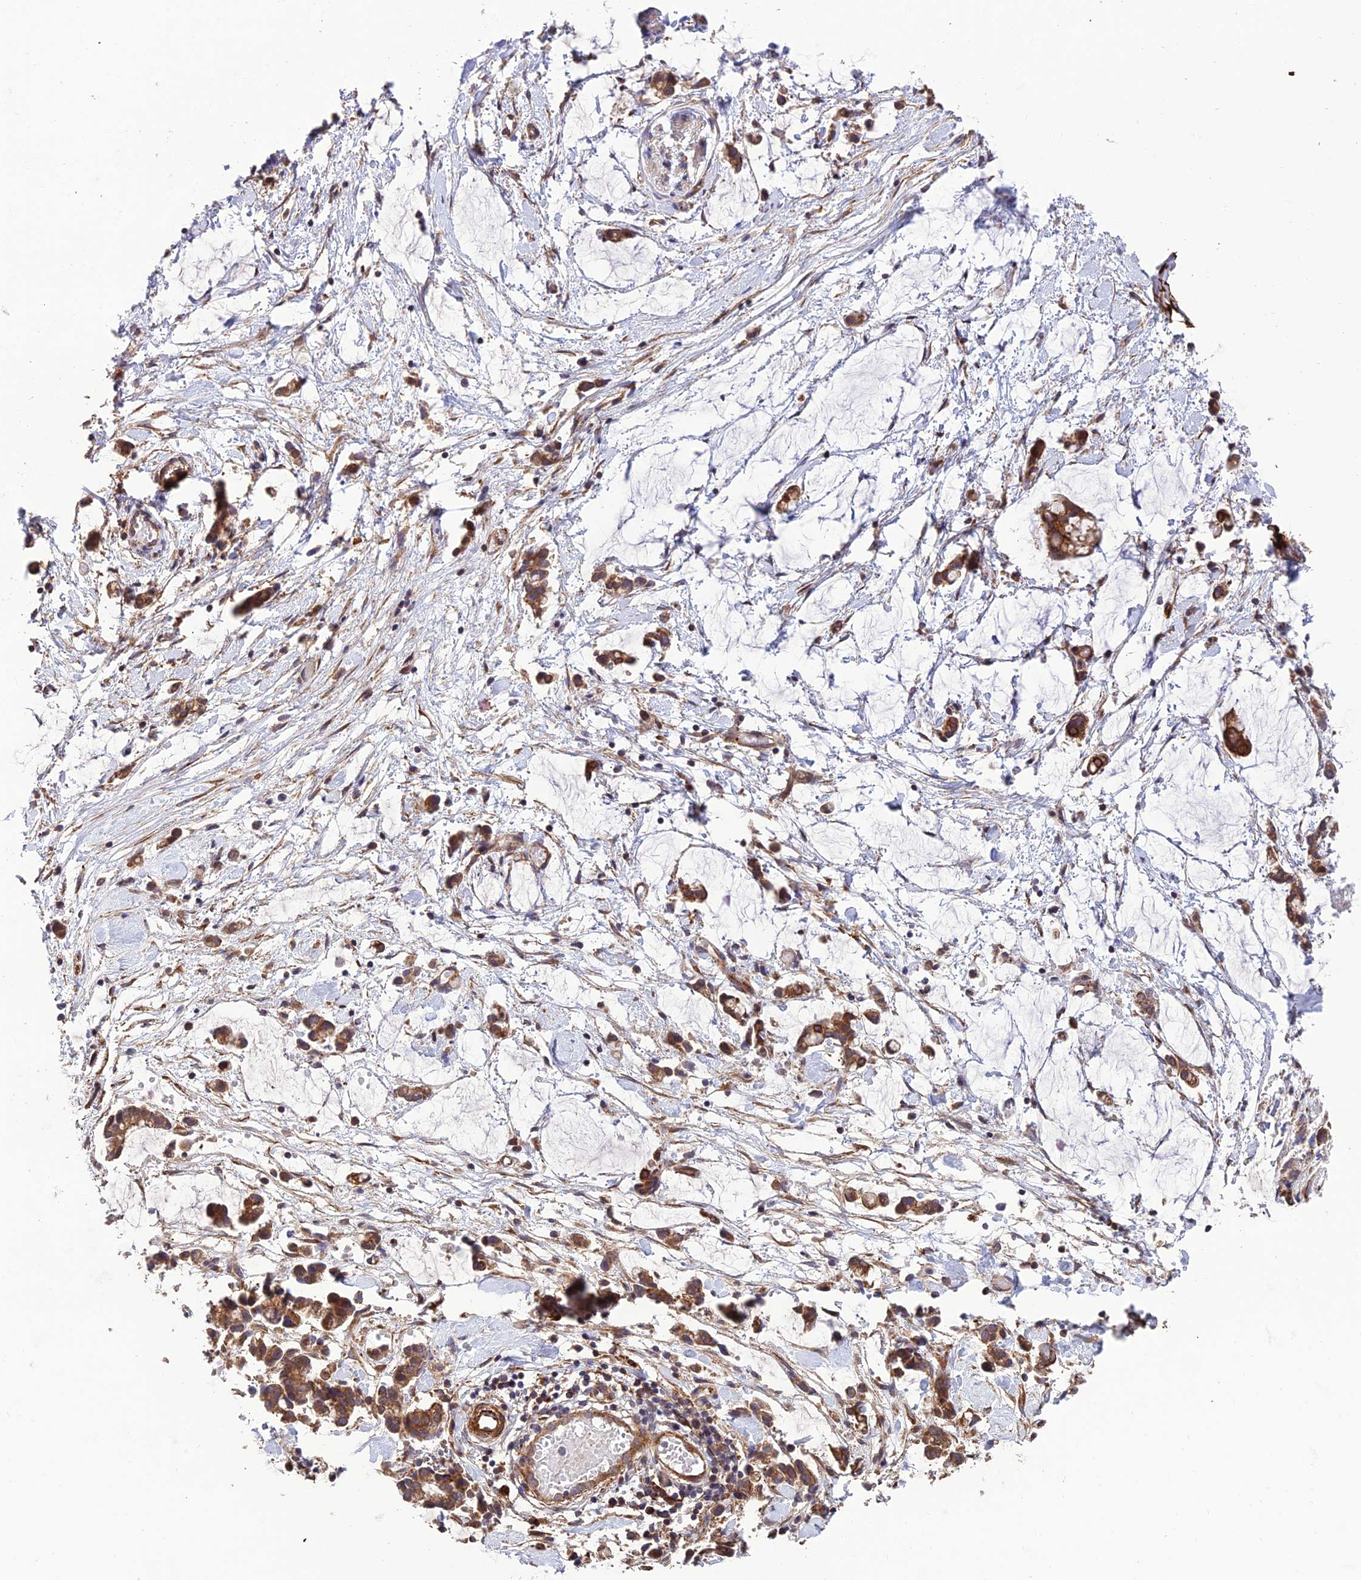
{"staining": {"intensity": "negative", "quantity": "none", "location": "none"}, "tissue": "adipose tissue", "cell_type": "Adipocytes", "image_type": "normal", "snomed": [{"axis": "morphology", "description": "Normal tissue, NOS"}, {"axis": "morphology", "description": "Adenocarcinoma, NOS"}, {"axis": "topography", "description": "Smooth muscle"}, {"axis": "topography", "description": "Colon"}], "caption": "This histopathology image is of normal adipose tissue stained with immunohistochemistry (IHC) to label a protein in brown with the nuclei are counter-stained blue. There is no staining in adipocytes.", "gene": "TNIP3", "patient": {"sex": "male", "age": 14}}